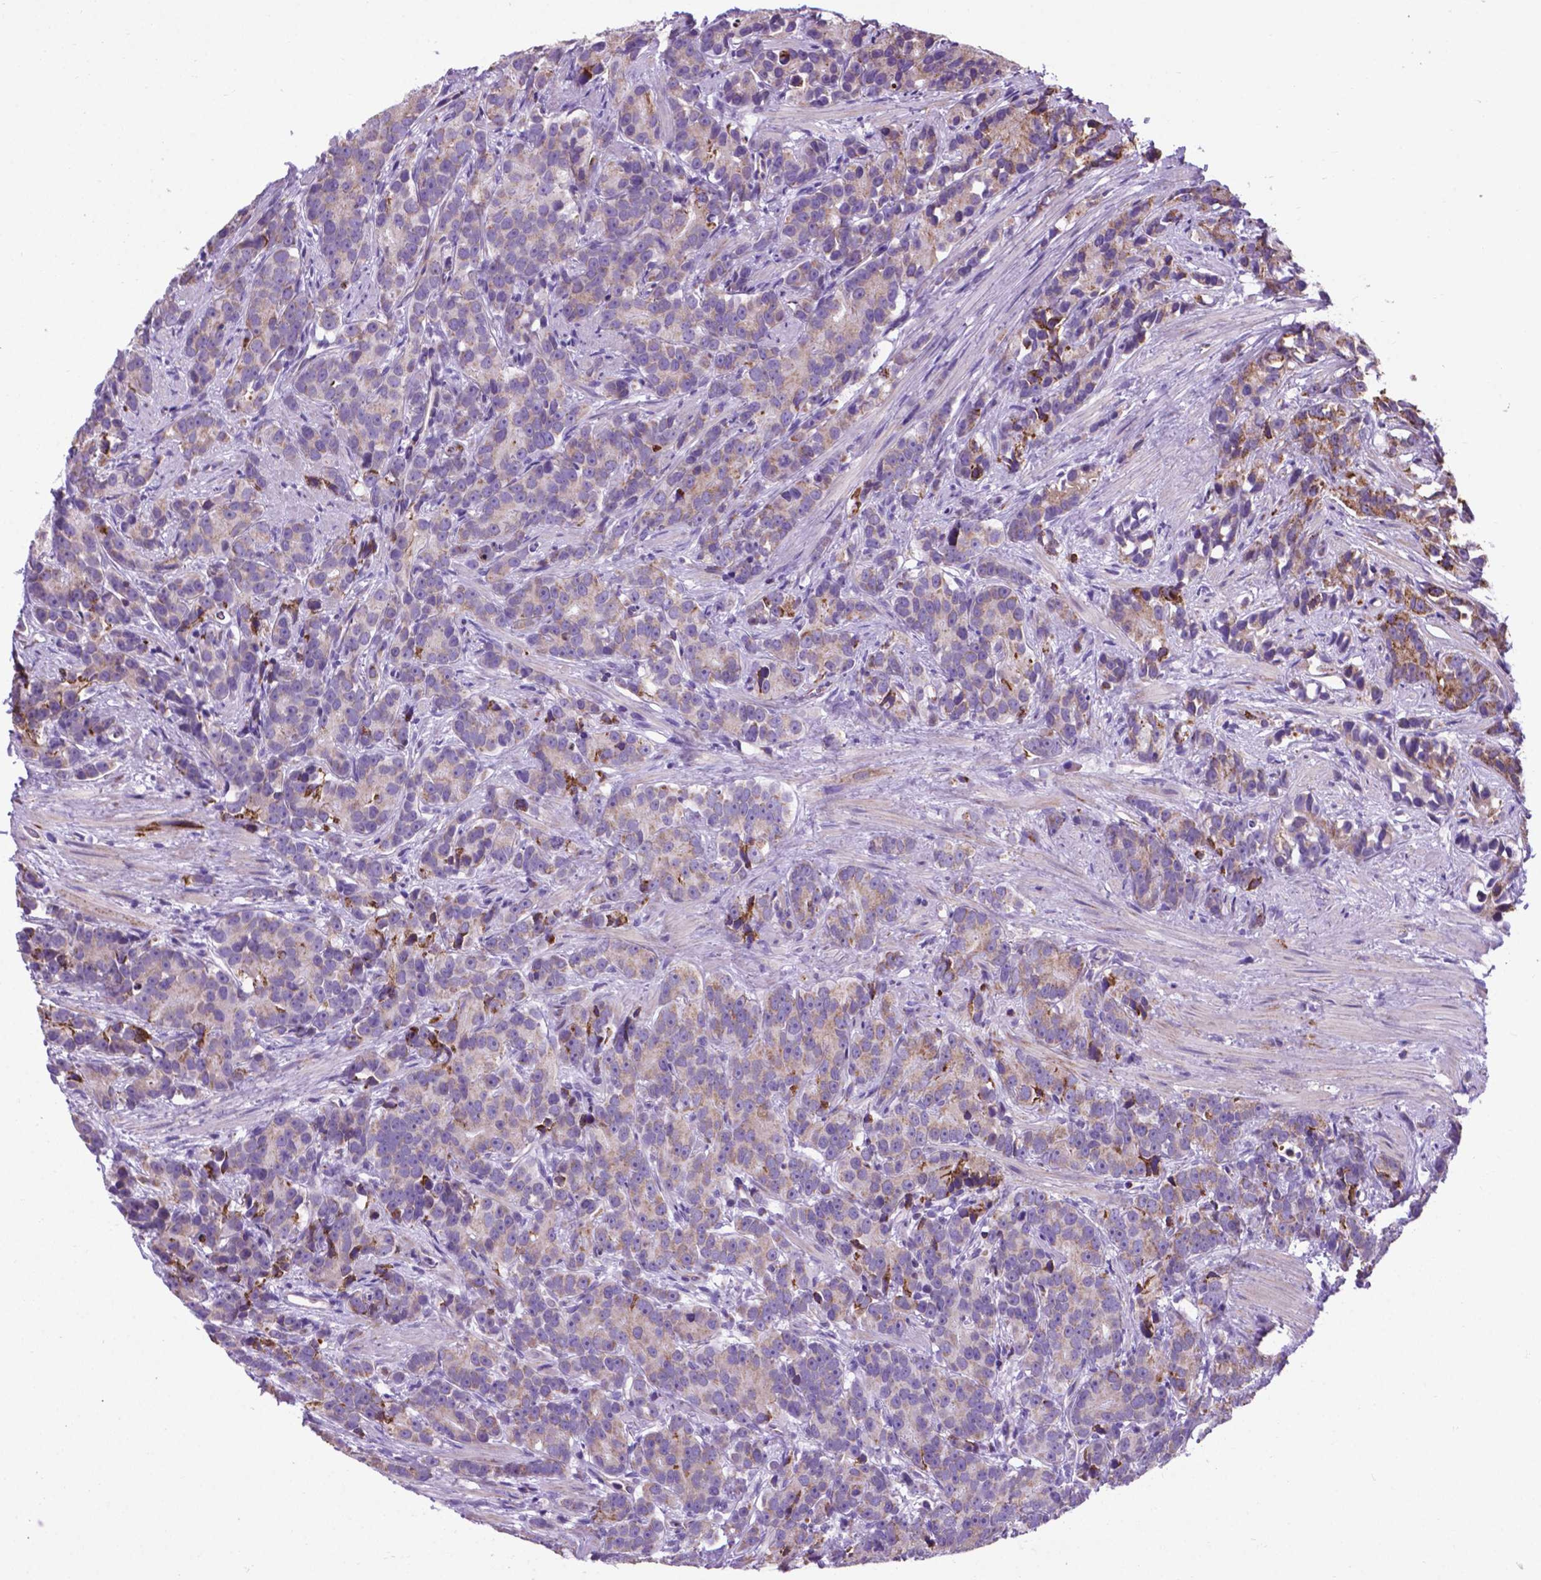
{"staining": {"intensity": "weak", "quantity": "25%-75%", "location": "cytoplasmic/membranous"}, "tissue": "prostate cancer", "cell_type": "Tumor cells", "image_type": "cancer", "snomed": [{"axis": "morphology", "description": "Adenocarcinoma, High grade"}, {"axis": "topography", "description": "Prostate"}], "caption": "Adenocarcinoma (high-grade) (prostate) tissue exhibits weak cytoplasmic/membranous expression in approximately 25%-75% of tumor cells, visualized by immunohistochemistry.", "gene": "POU3F3", "patient": {"sex": "male", "age": 90}}